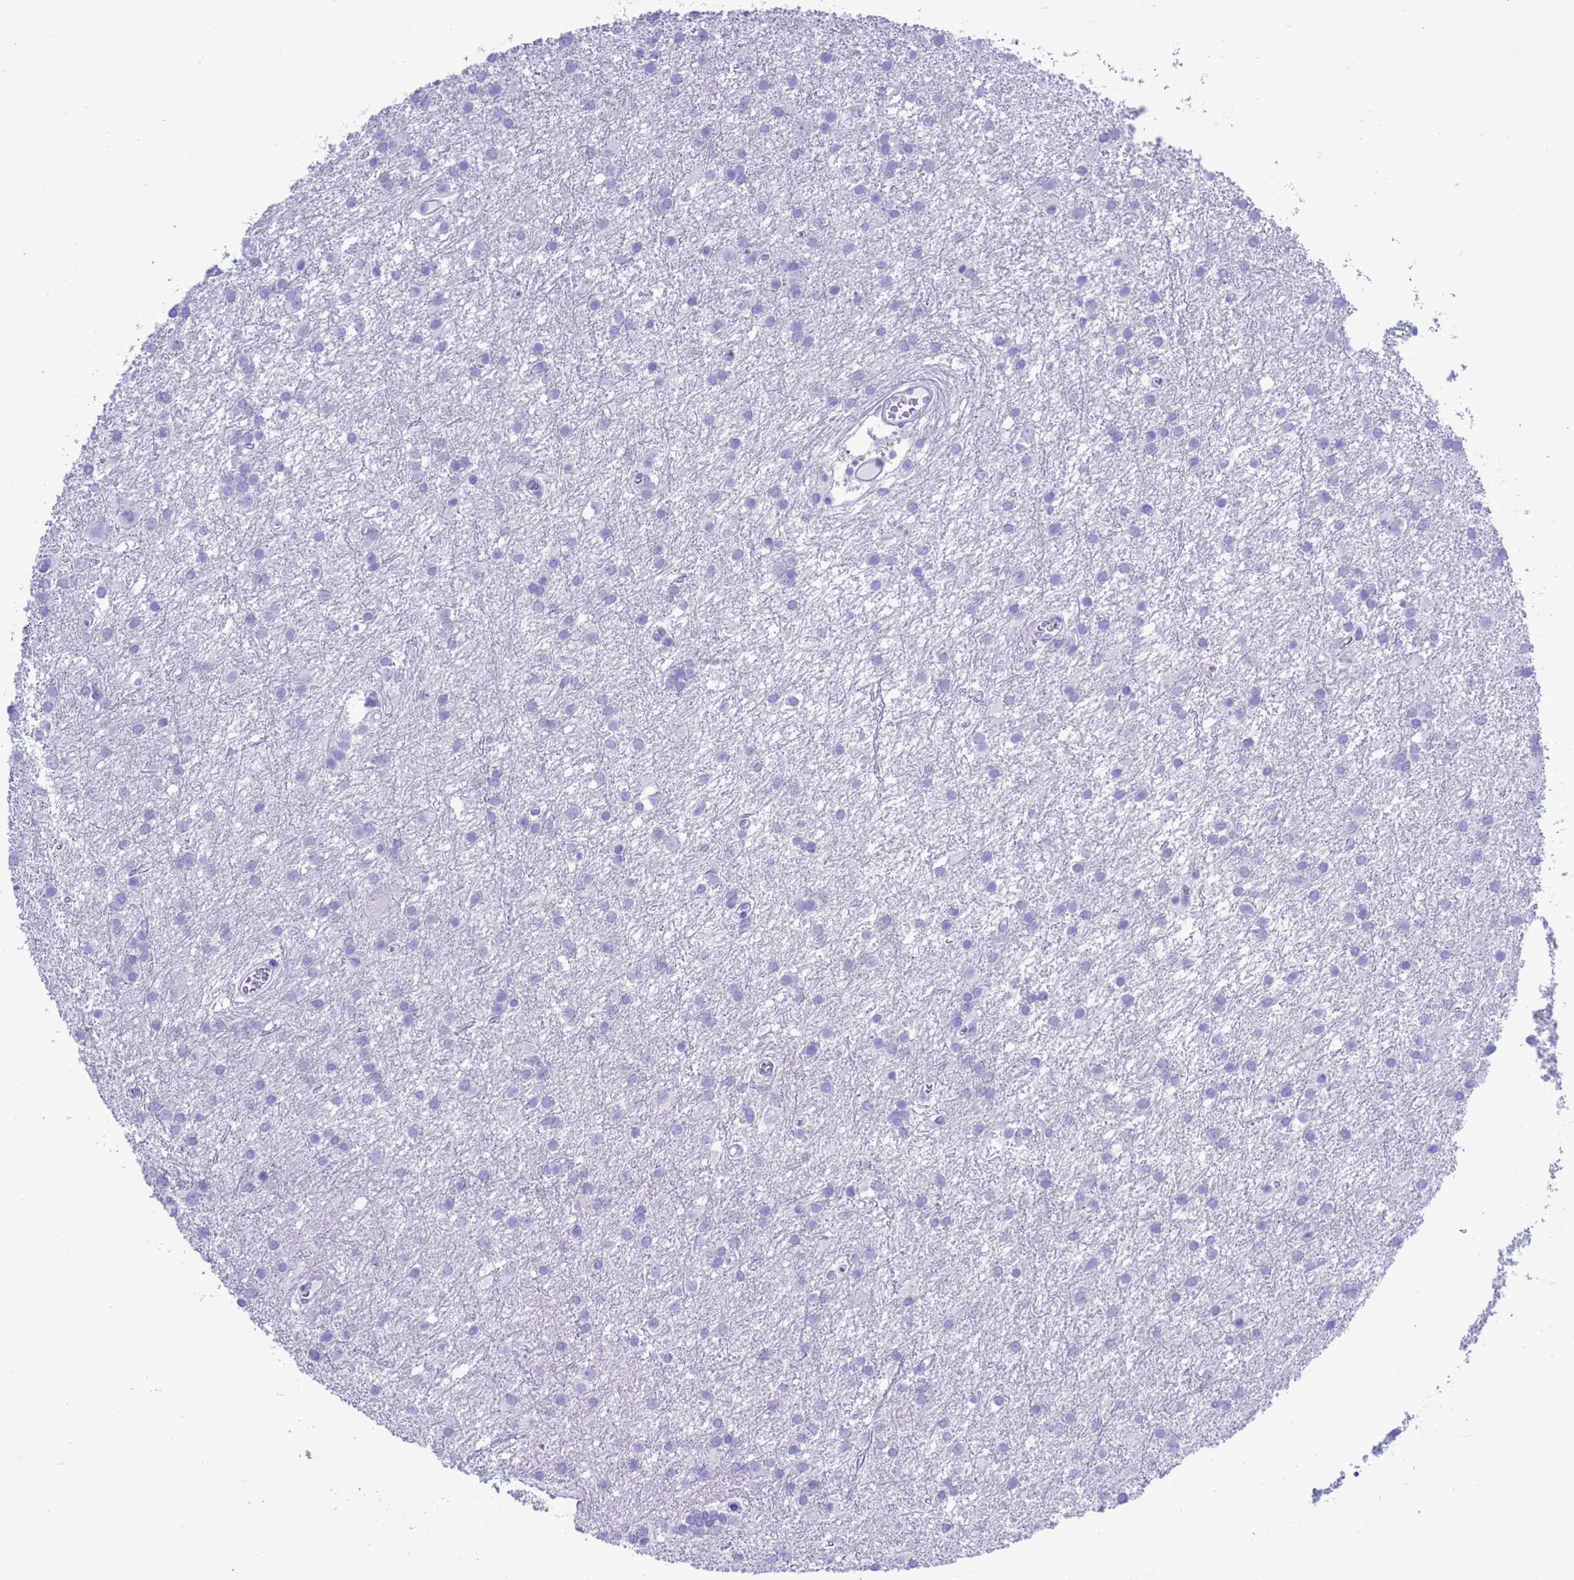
{"staining": {"intensity": "negative", "quantity": "none", "location": "none"}, "tissue": "glioma", "cell_type": "Tumor cells", "image_type": "cancer", "snomed": [{"axis": "morphology", "description": "Glioma, malignant, High grade"}, {"axis": "topography", "description": "Brain"}], "caption": "A photomicrograph of malignant glioma (high-grade) stained for a protein reveals no brown staining in tumor cells.", "gene": "GSTM1", "patient": {"sex": "female", "age": 50}}